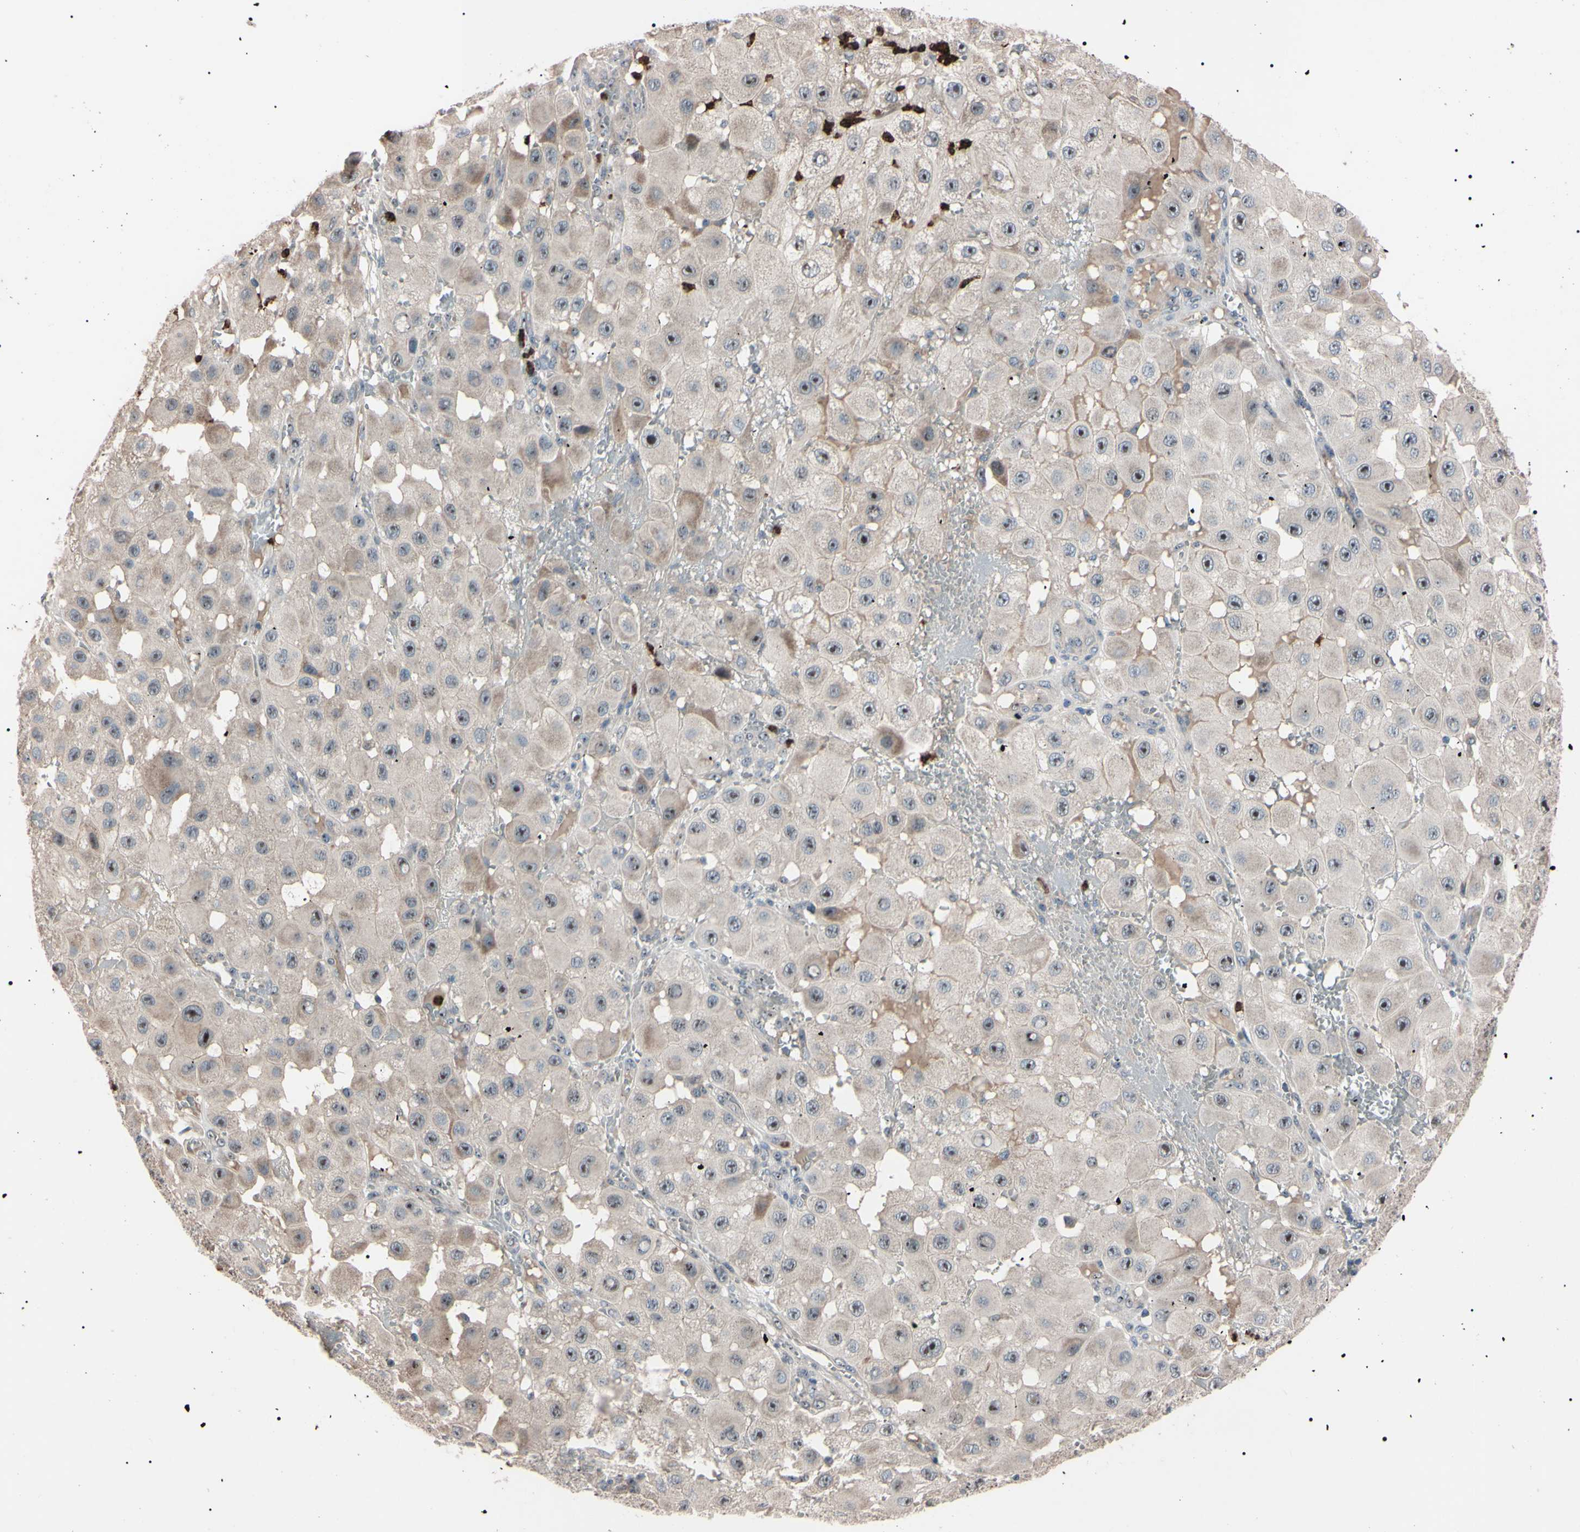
{"staining": {"intensity": "moderate", "quantity": "<25%", "location": "cytoplasmic/membranous,nuclear"}, "tissue": "melanoma", "cell_type": "Tumor cells", "image_type": "cancer", "snomed": [{"axis": "morphology", "description": "Malignant melanoma, NOS"}, {"axis": "topography", "description": "Skin"}], "caption": "IHC of melanoma demonstrates low levels of moderate cytoplasmic/membranous and nuclear positivity in about <25% of tumor cells. The protein of interest is shown in brown color, while the nuclei are stained blue.", "gene": "TRAF5", "patient": {"sex": "female", "age": 81}}